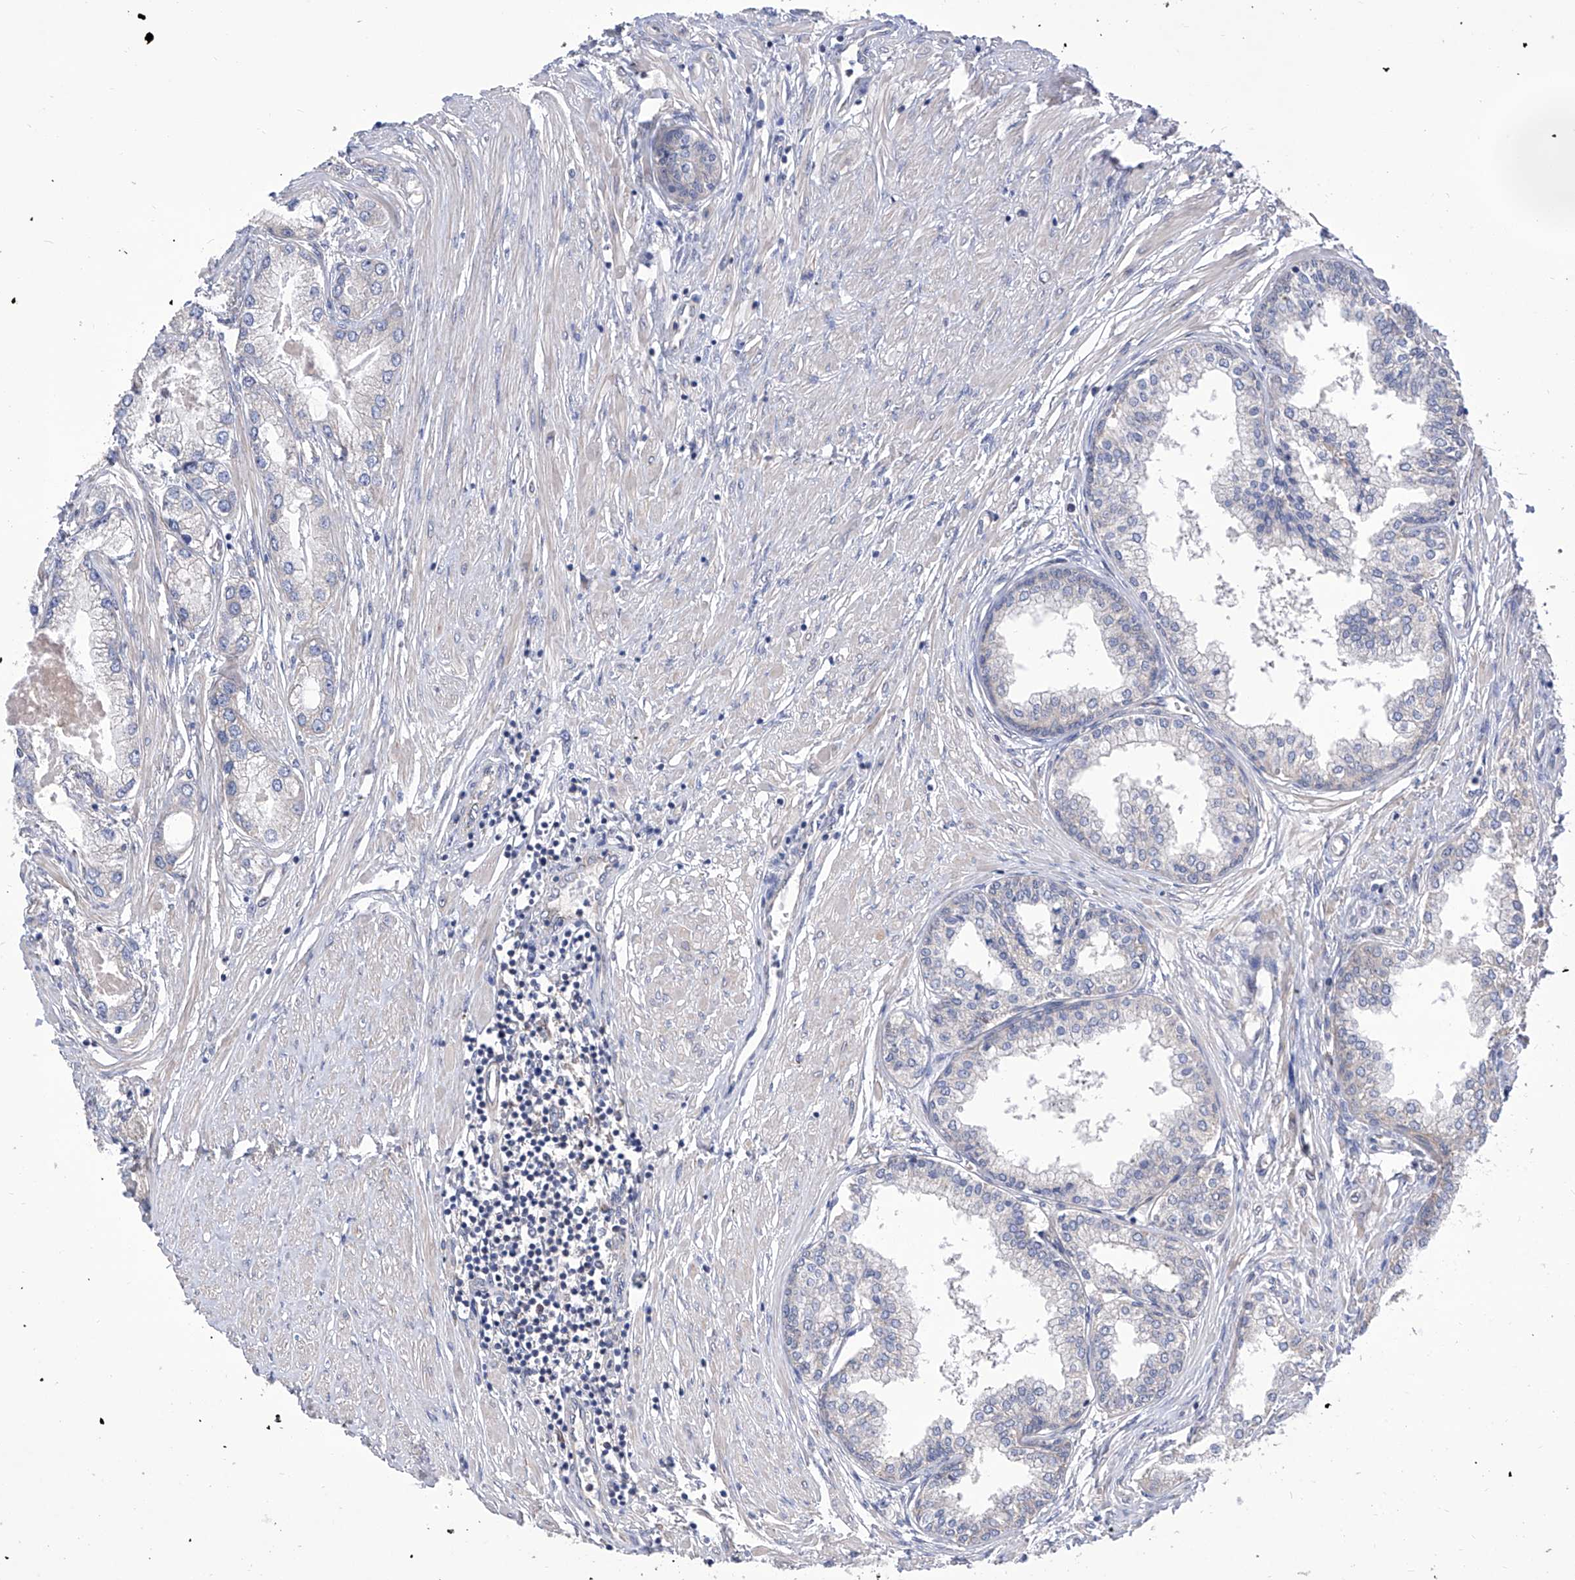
{"staining": {"intensity": "negative", "quantity": "none", "location": "none"}, "tissue": "prostate cancer", "cell_type": "Tumor cells", "image_type": "cancer", "snomed": [{"axis": "morphology", "description": "Adenocarcinoma, Low grade"}, {"axis": "topography", "description": "Prostate"}], "caption": "A high-resolution photomicrograph shows IHC staining of prostate cancer, which demonstrates no significant staining in tumor cells.", "gene": "TJAP1", "patient": {"sex": "male", "age": 62}}